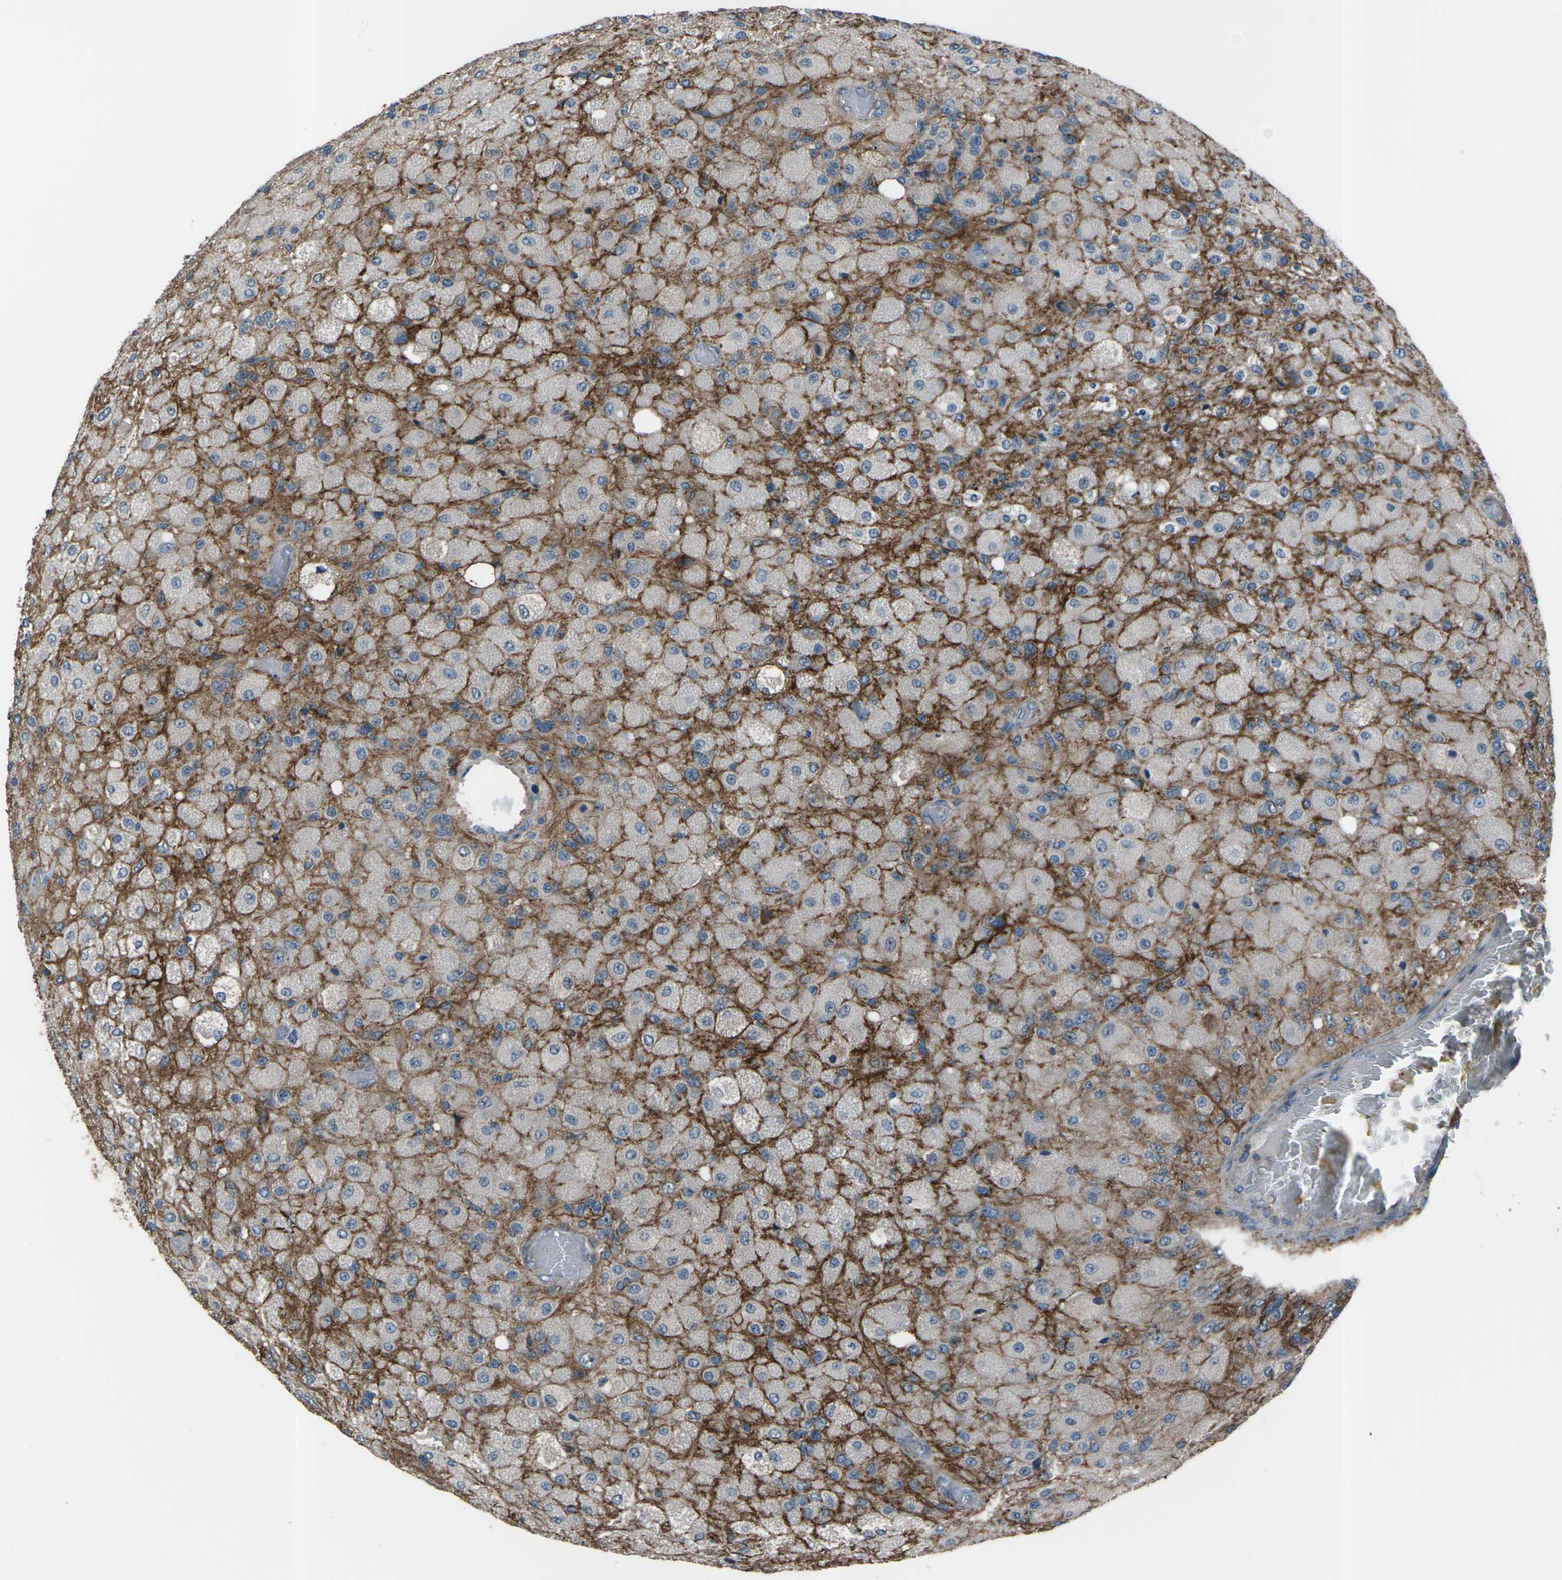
{"staining": {"intensity": "negative", "quantity": "none", "location": "none"}, "tissue": "glioma", "cell_type": "Tumor cells", "image_type": "cancer", "snomed": [{"axis": "morphology", "description": "Normal tissue, NOS"}, {"axis": "morphology", "description": "Glioma, malignant, High grade"}, {"axis": "topography", "description": "Cerebral cortex"}], "caption": "Immunohistochemical staining of human glioma exhibits no significant staining in tumor cells.", "gene": "CMTM4", "patient": {"sex": "male", "age": 77}}